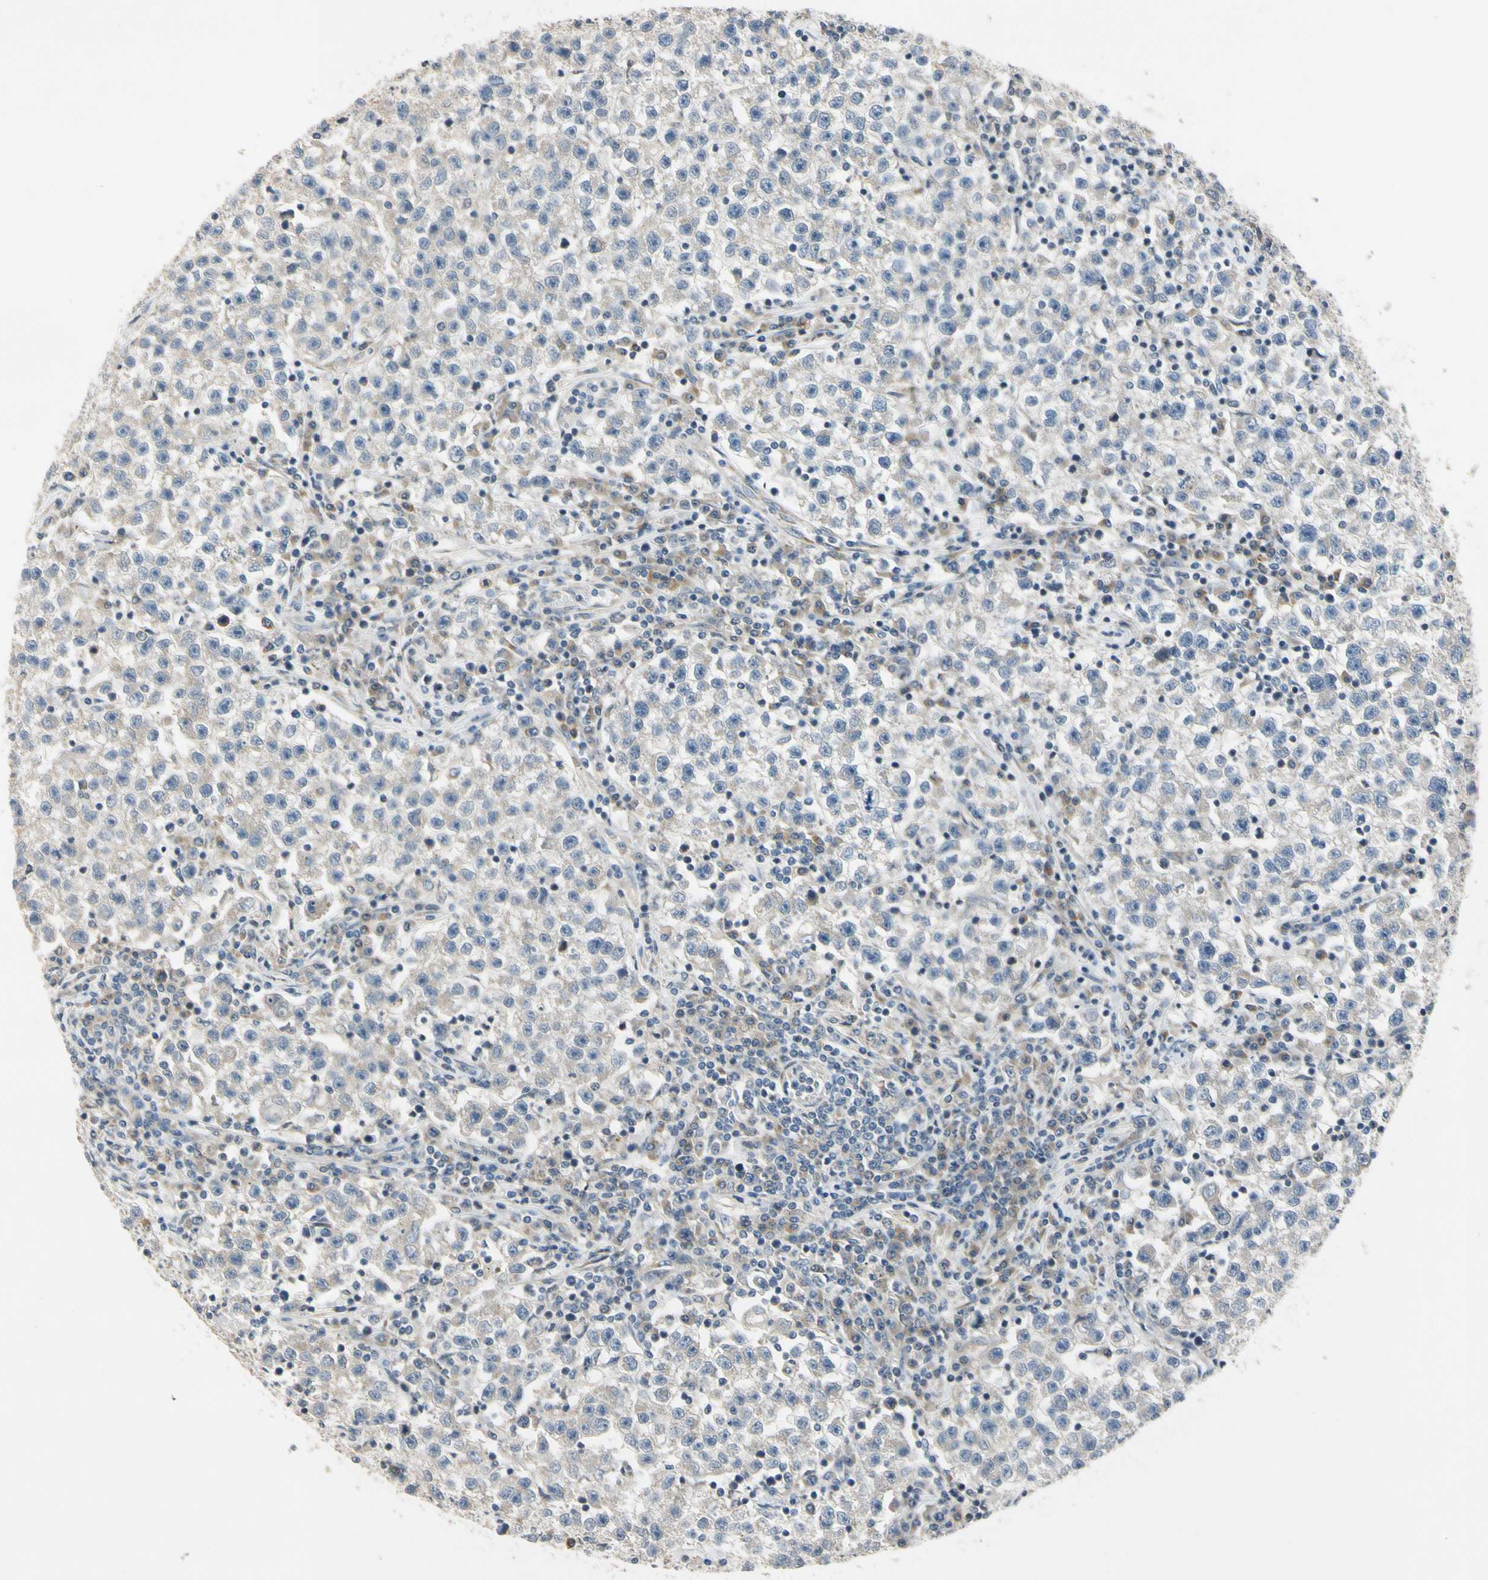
{"staining": {"intensity": "negative", "quantity": "none", "location": "none"}, "tissue": "testis cancer", "cell_type": "Tumor cells", "image_type": "cancer", "snomed": [{"axis": "morphology", "description": "Seminoma, NOS"}, {"axis": "topography", "description": "Testis"}], "caption": "An IHC image of testis seminoma is shown. There is no staining in tumor cells of testis seminoma.", "gene": "RPS6KB2", "patient": {"sex": "male", "age": 22}}